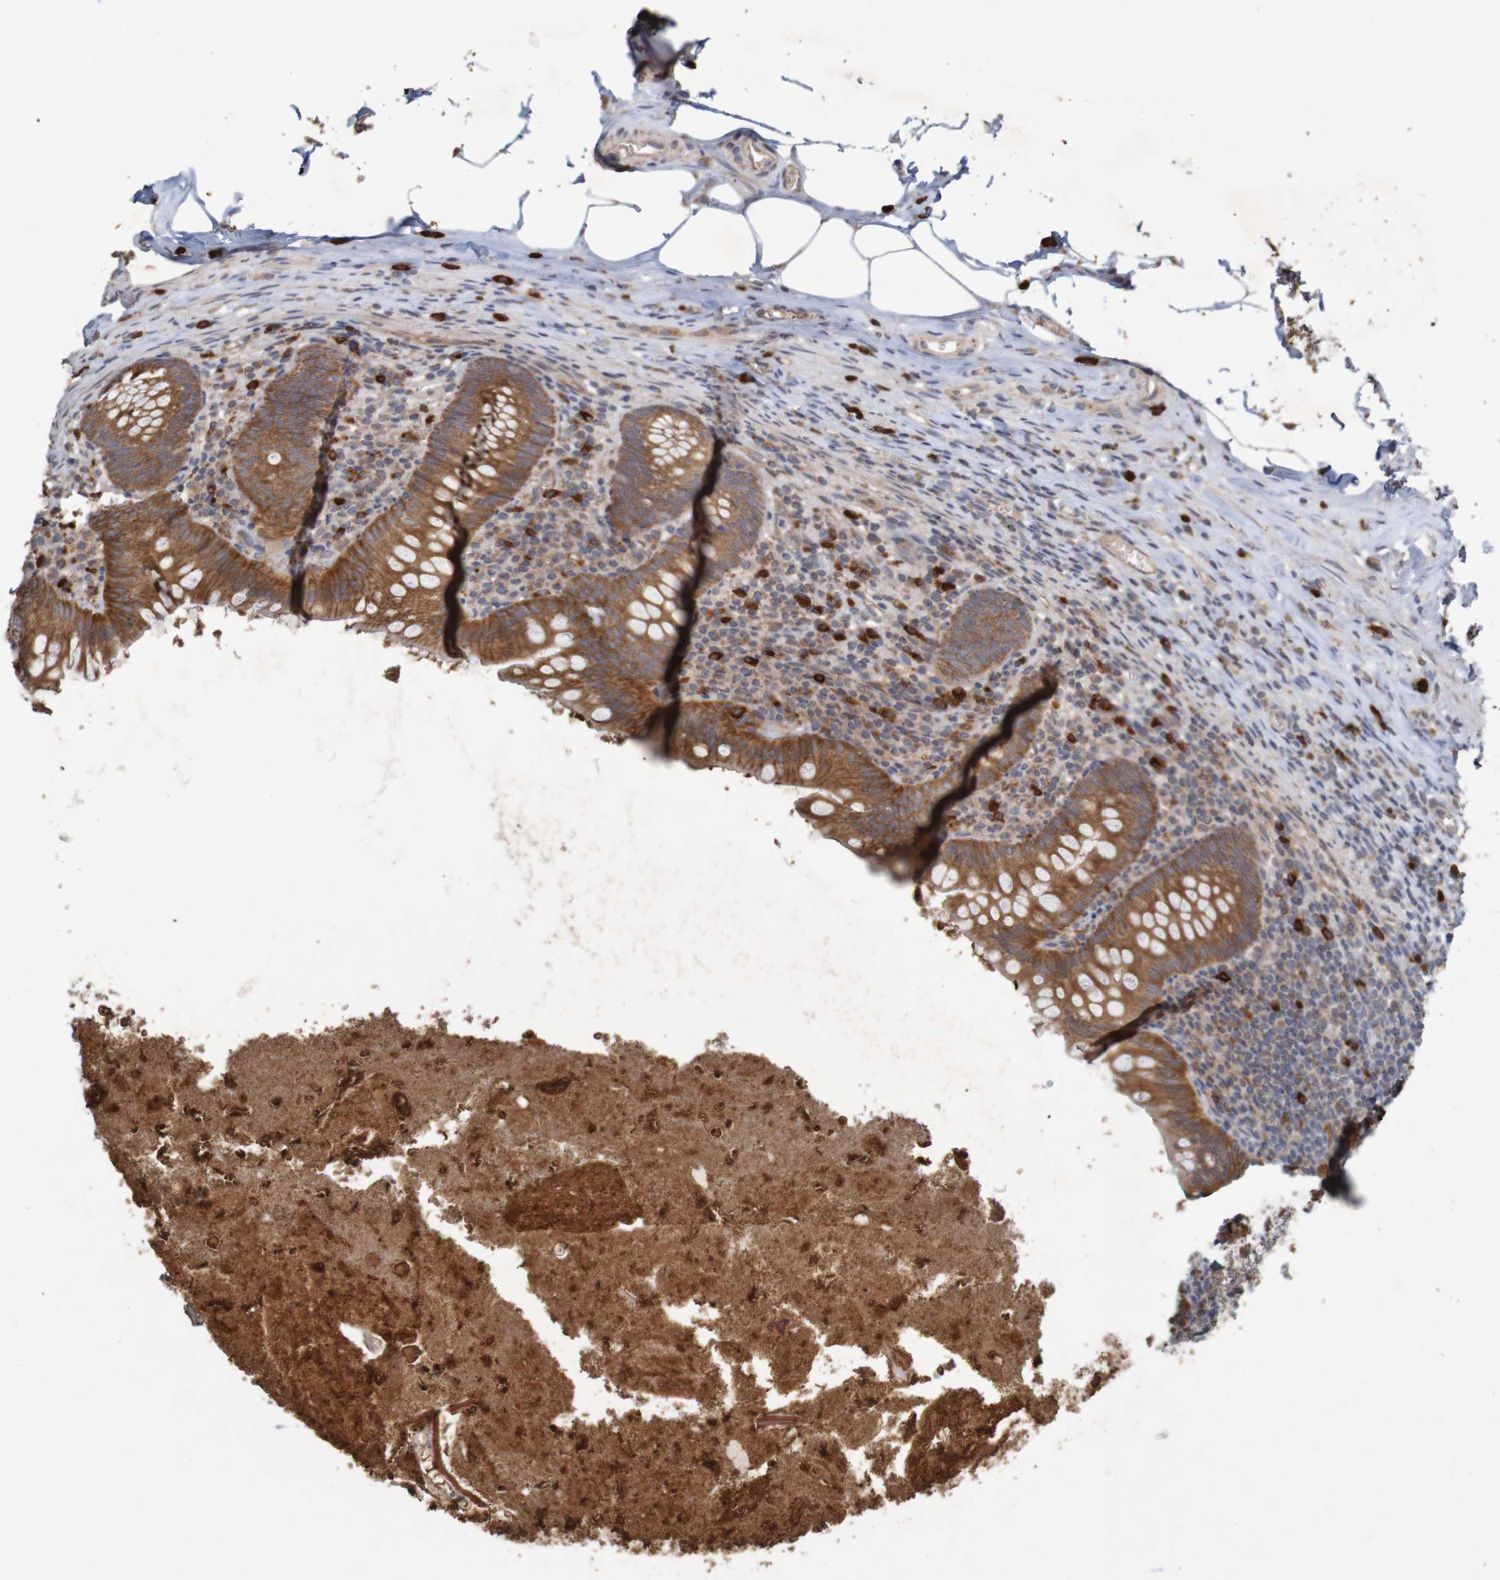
{"staining": {"intensity": "moderate", "quantity": ">75%", "location": "cytoplasmic/membranous"}, "tissue": "appendix", "cell_type": "Glandular cells", "image_type": "normal", "snomed": [{"axis": "morphology", "description": "Normal tissue, NOS"}, {"axis": "topography", "description": "Appendix"}], "caption": "Unremarkable appendix displays moderate cytoplasmic/membranous expression in about >75% of glandular cells, visualized by immunohistochemistry. Nuclei are stained in blue.", "gene": "B3GAT2", "patient": {"sex": "male", "age": 52}}